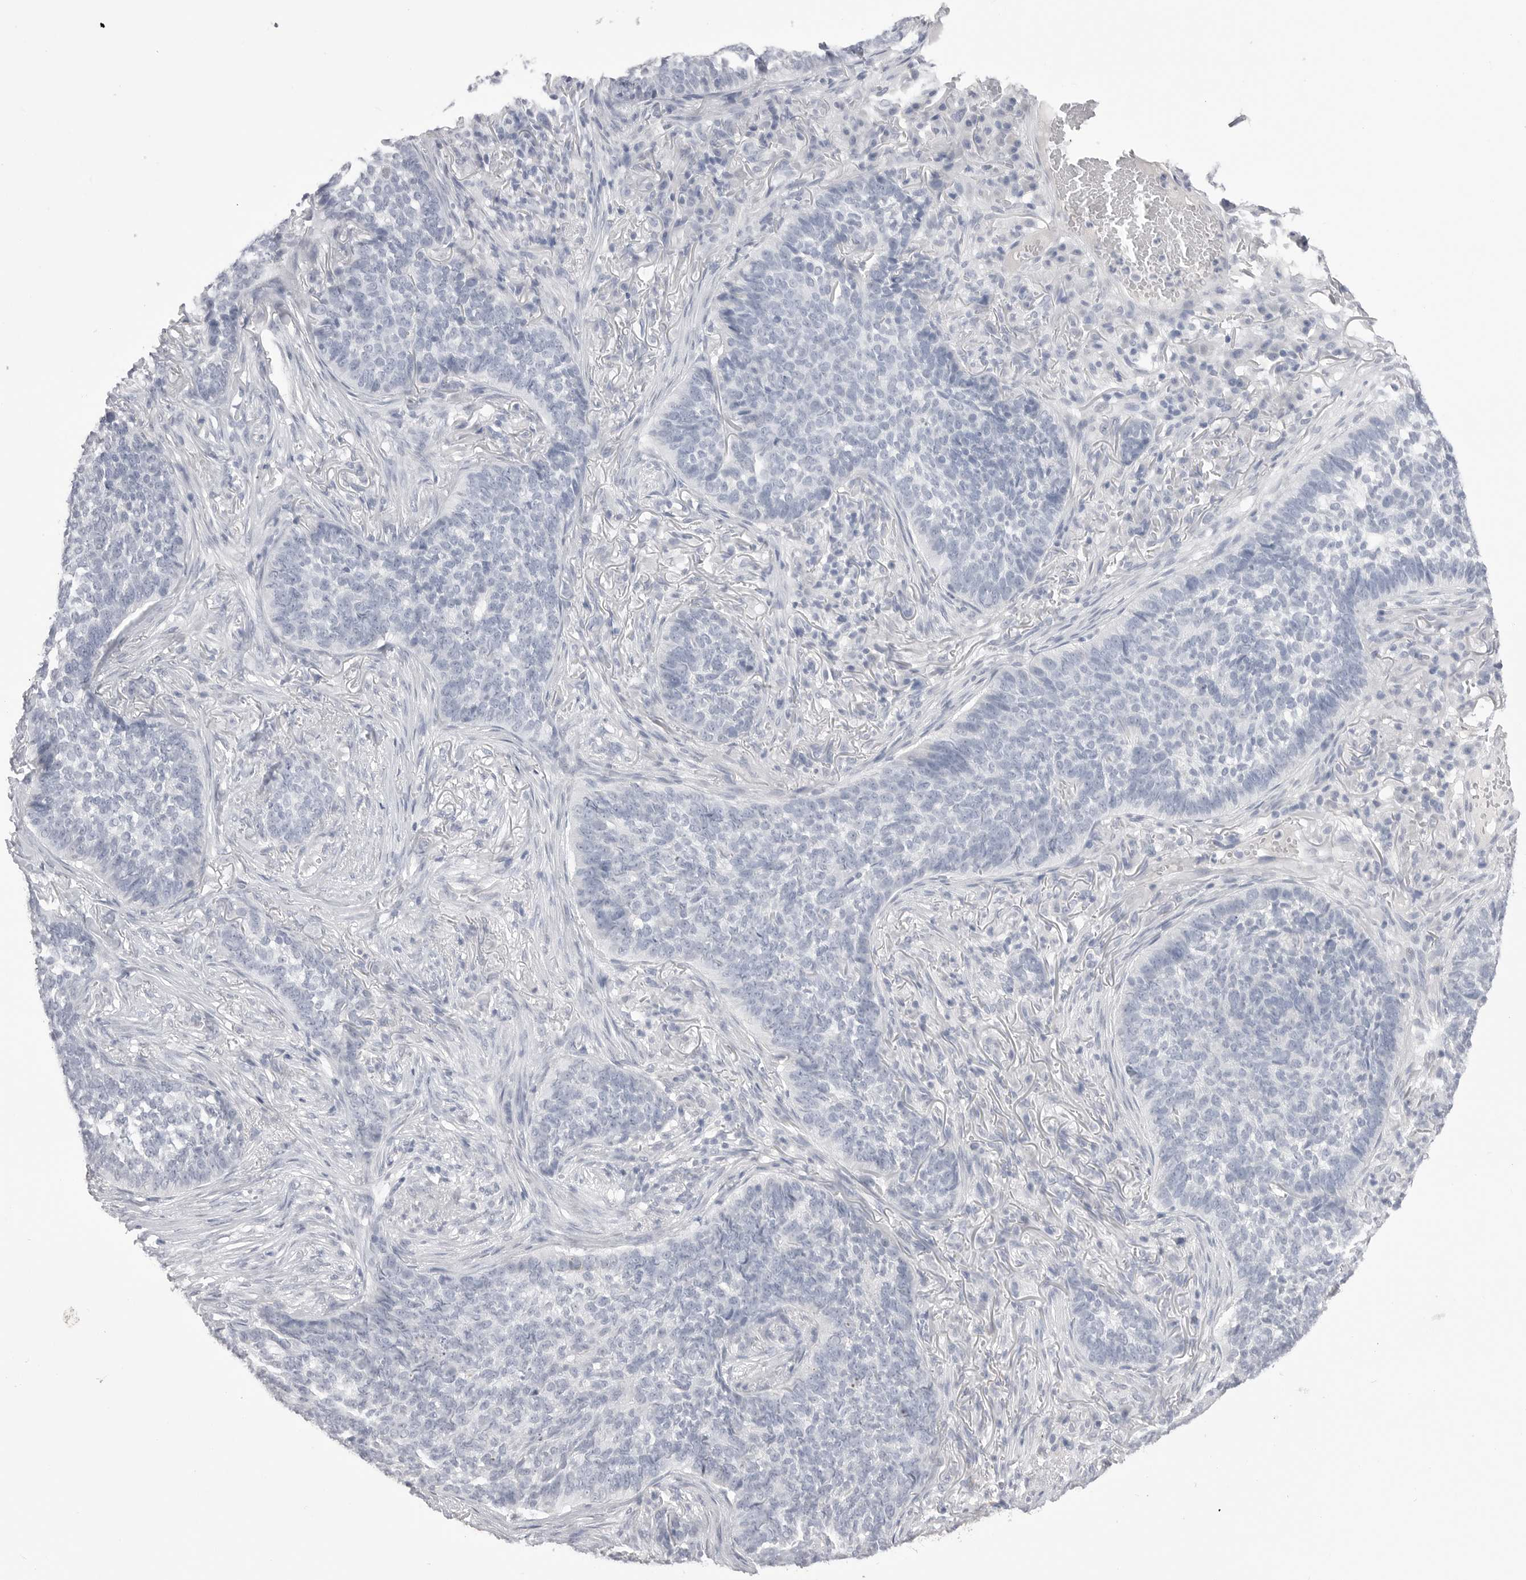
{"staining": {"intensity": "negative", "quantity": "none", "location": "none"}, "tissue": "skin cancer", "cell_type": "Tumor cells", "image_type": "cancer", "snomed": [{"axis": "morphology", "description": "Basal cell carcinoma"}, {"axis": "topography", "description": "Skin"}], "caption": "Photomicrograph shows no protein positivity in tumor cells of skin cancer (basal cell carcinoma) tissue.", "gene": "CPB1", "patient": {"sex": "male", "age": 85}}